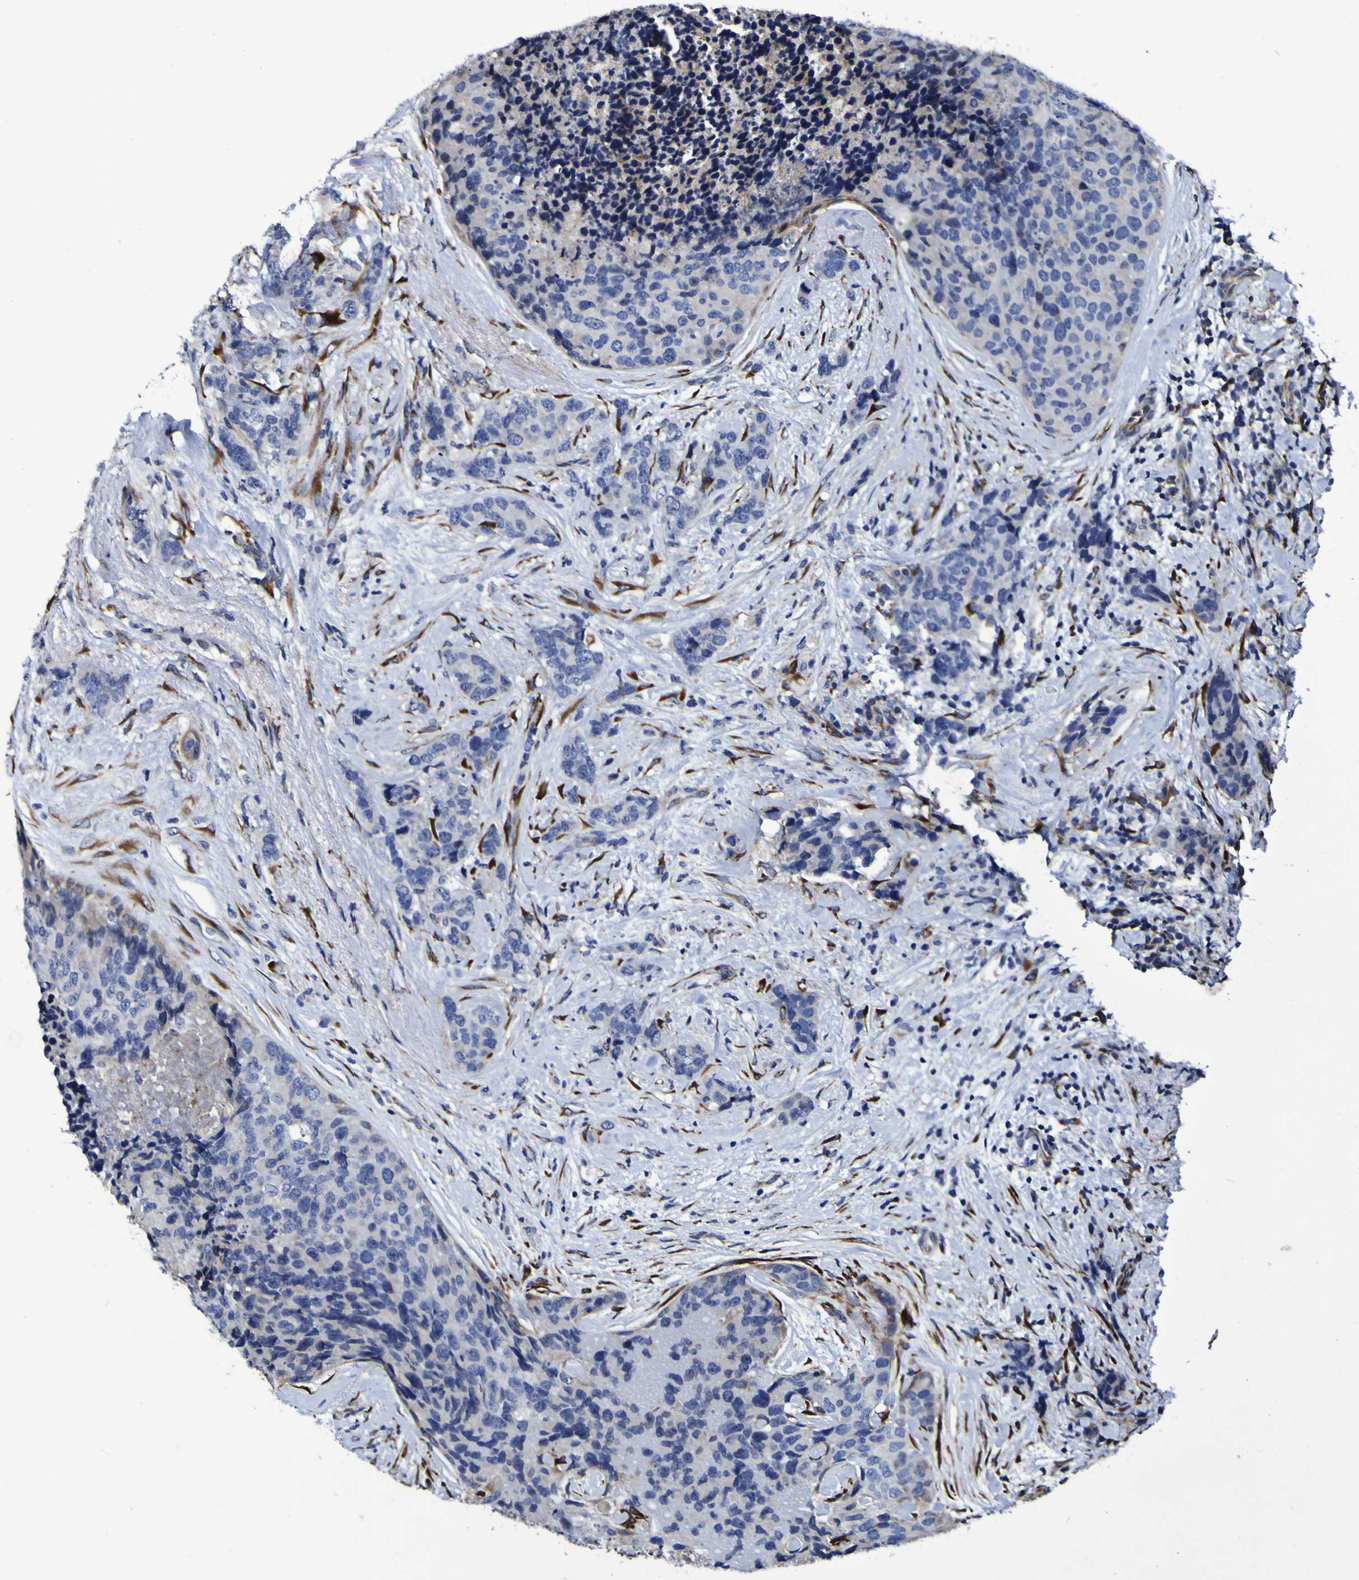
{"staining": {"intensity": "negative", "quantity": "none", "location": "none"}, "tissue": "breast cancer", "cell_type": "Tumor cells", "image_type": "cancer", "snomed": [{"axis": "morphology", "description": "Lobular carcinoma"}, {"axis": "topography", "description": "Breast"}], "caption": "The micrograph displays no significant positivity in tumor cells of lobular carcinoma (breast).", "gene": "P3H1", "patient": {"sex": "female", "age": 59}}